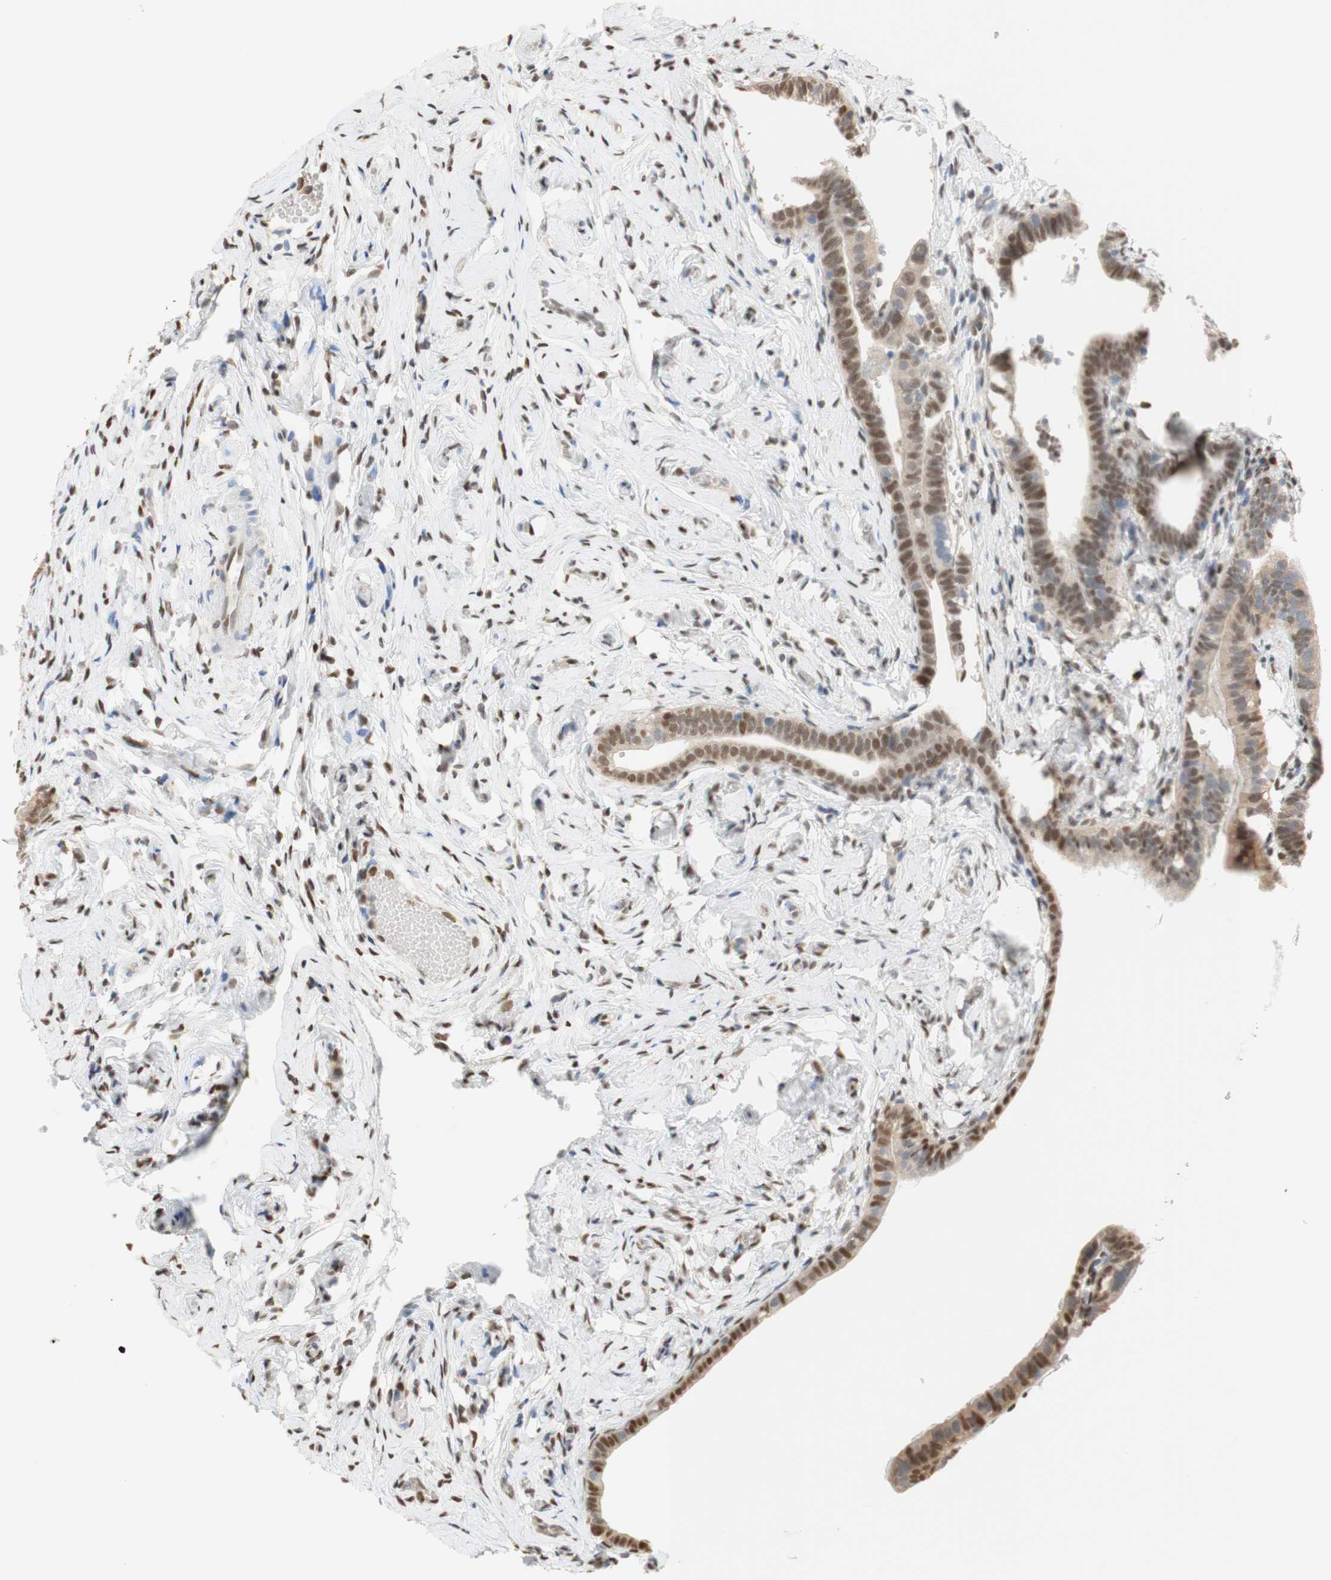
{"staining": {"intensity": "moderate", "quantity": ">75%", "location": "nuclear"}, "tissue": "fallopian tube", "cell_type": "Glandular cells", "image_type": "normal", "snomed": [{"axis": "morphology", "description": "Normal tissue, NOS"}, {"axis": "topography", "description": "Fallopian tube"}], "caption": "IHC staining of unremarkable fallopian tube, which shows medium levels of moderate nuclear staining in approximately >75% of glandular cells indicating moderate nuclear protein positivity. The staining was performed using DAB (3,3'-diaminobenzidine) (brown) for protein detection and nuclei were counterstained in hematoxylin (blue).", "gene": "NAP1L4", "patient": {"sex": "female", "age": 71}}